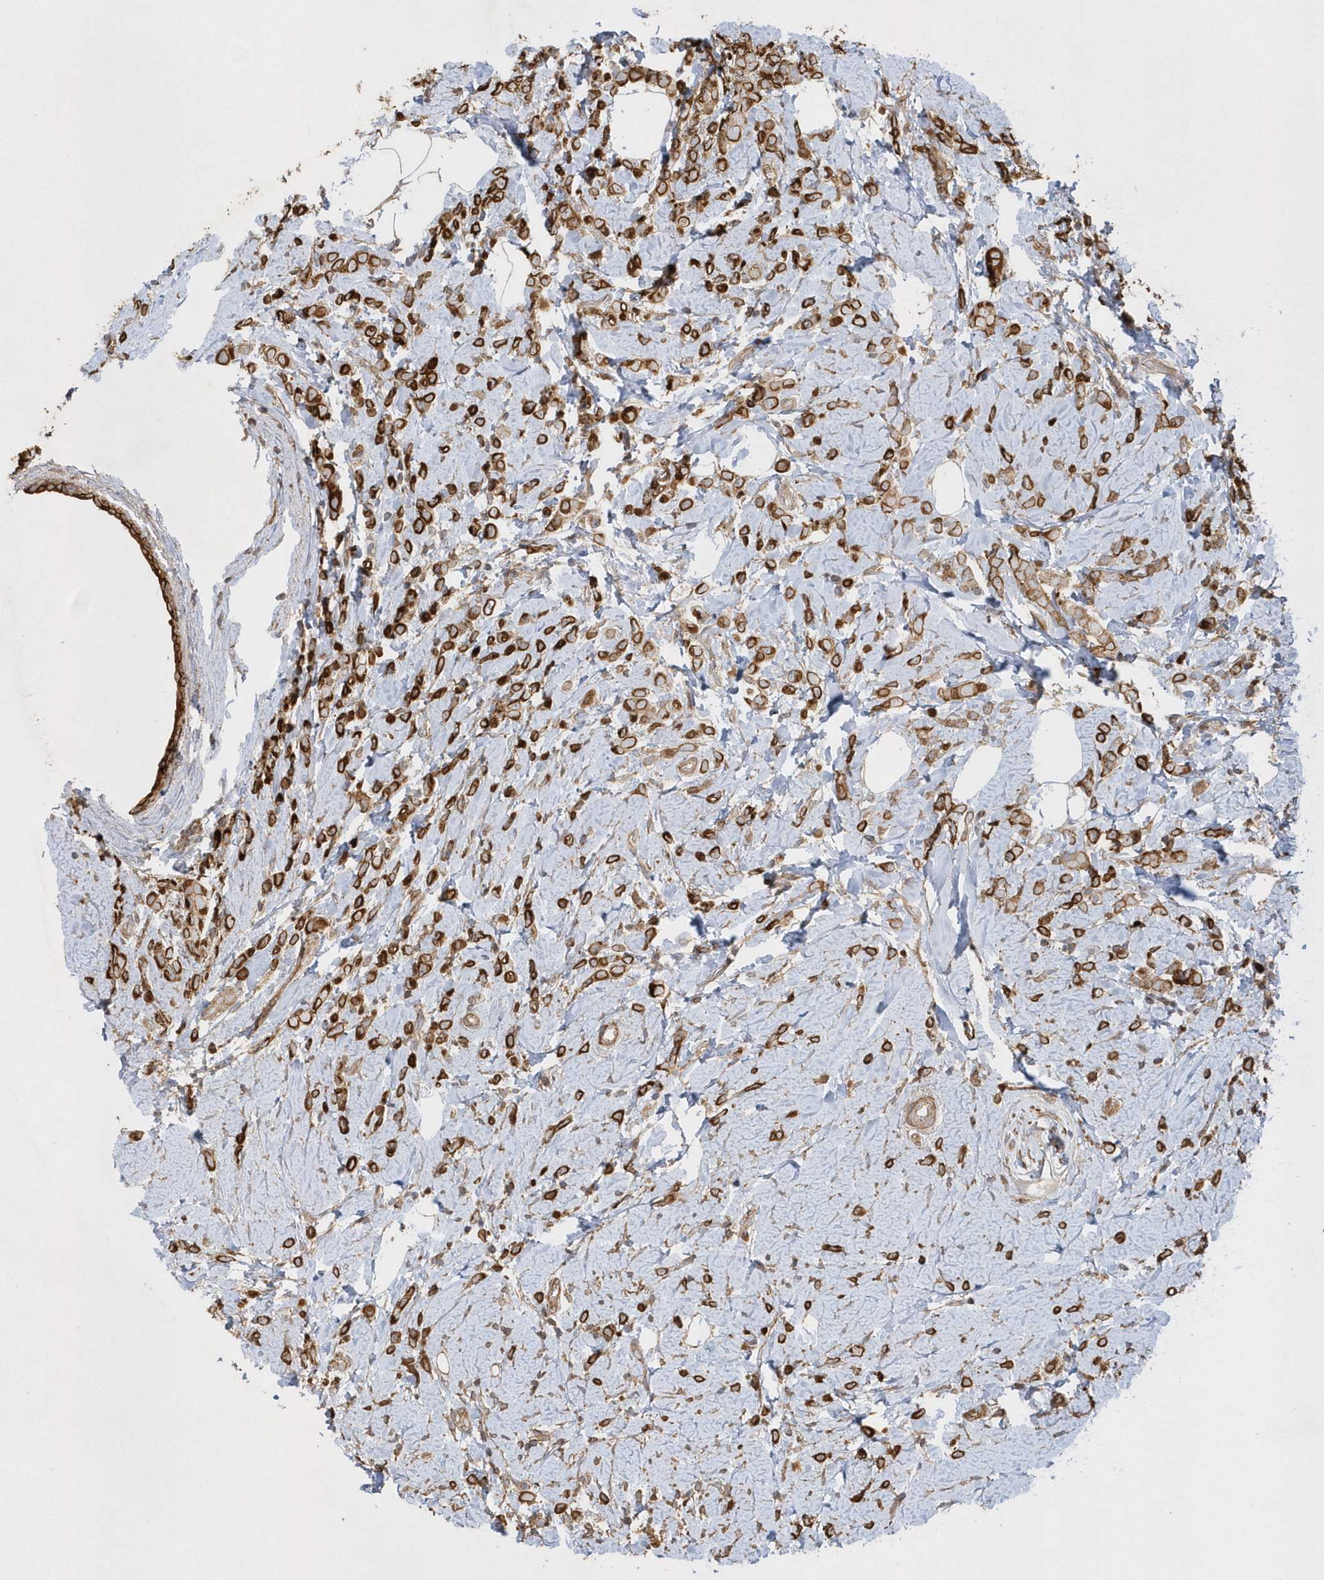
{"staining": {"intensity": "strong", "quantity": ">75%", "location": "cytoplasmic/membranous"}, "tissue": "breast cancer", "cell_type": "Tumor cells", "image_type": "cancer", "snomed": [{"axis": "morphology", "description": "Lobular carcinoma"}, {"axis": "topography", "description": "Breast"}], "caption": "Brown immunohistochemical staining in breast cancer (lobular carcinoma) displays strong cytoplasmic/membranous positivity in about >75% of tumor cells.", "gene": "SENP8", "patient": {"sex": "female", "age": 47}}